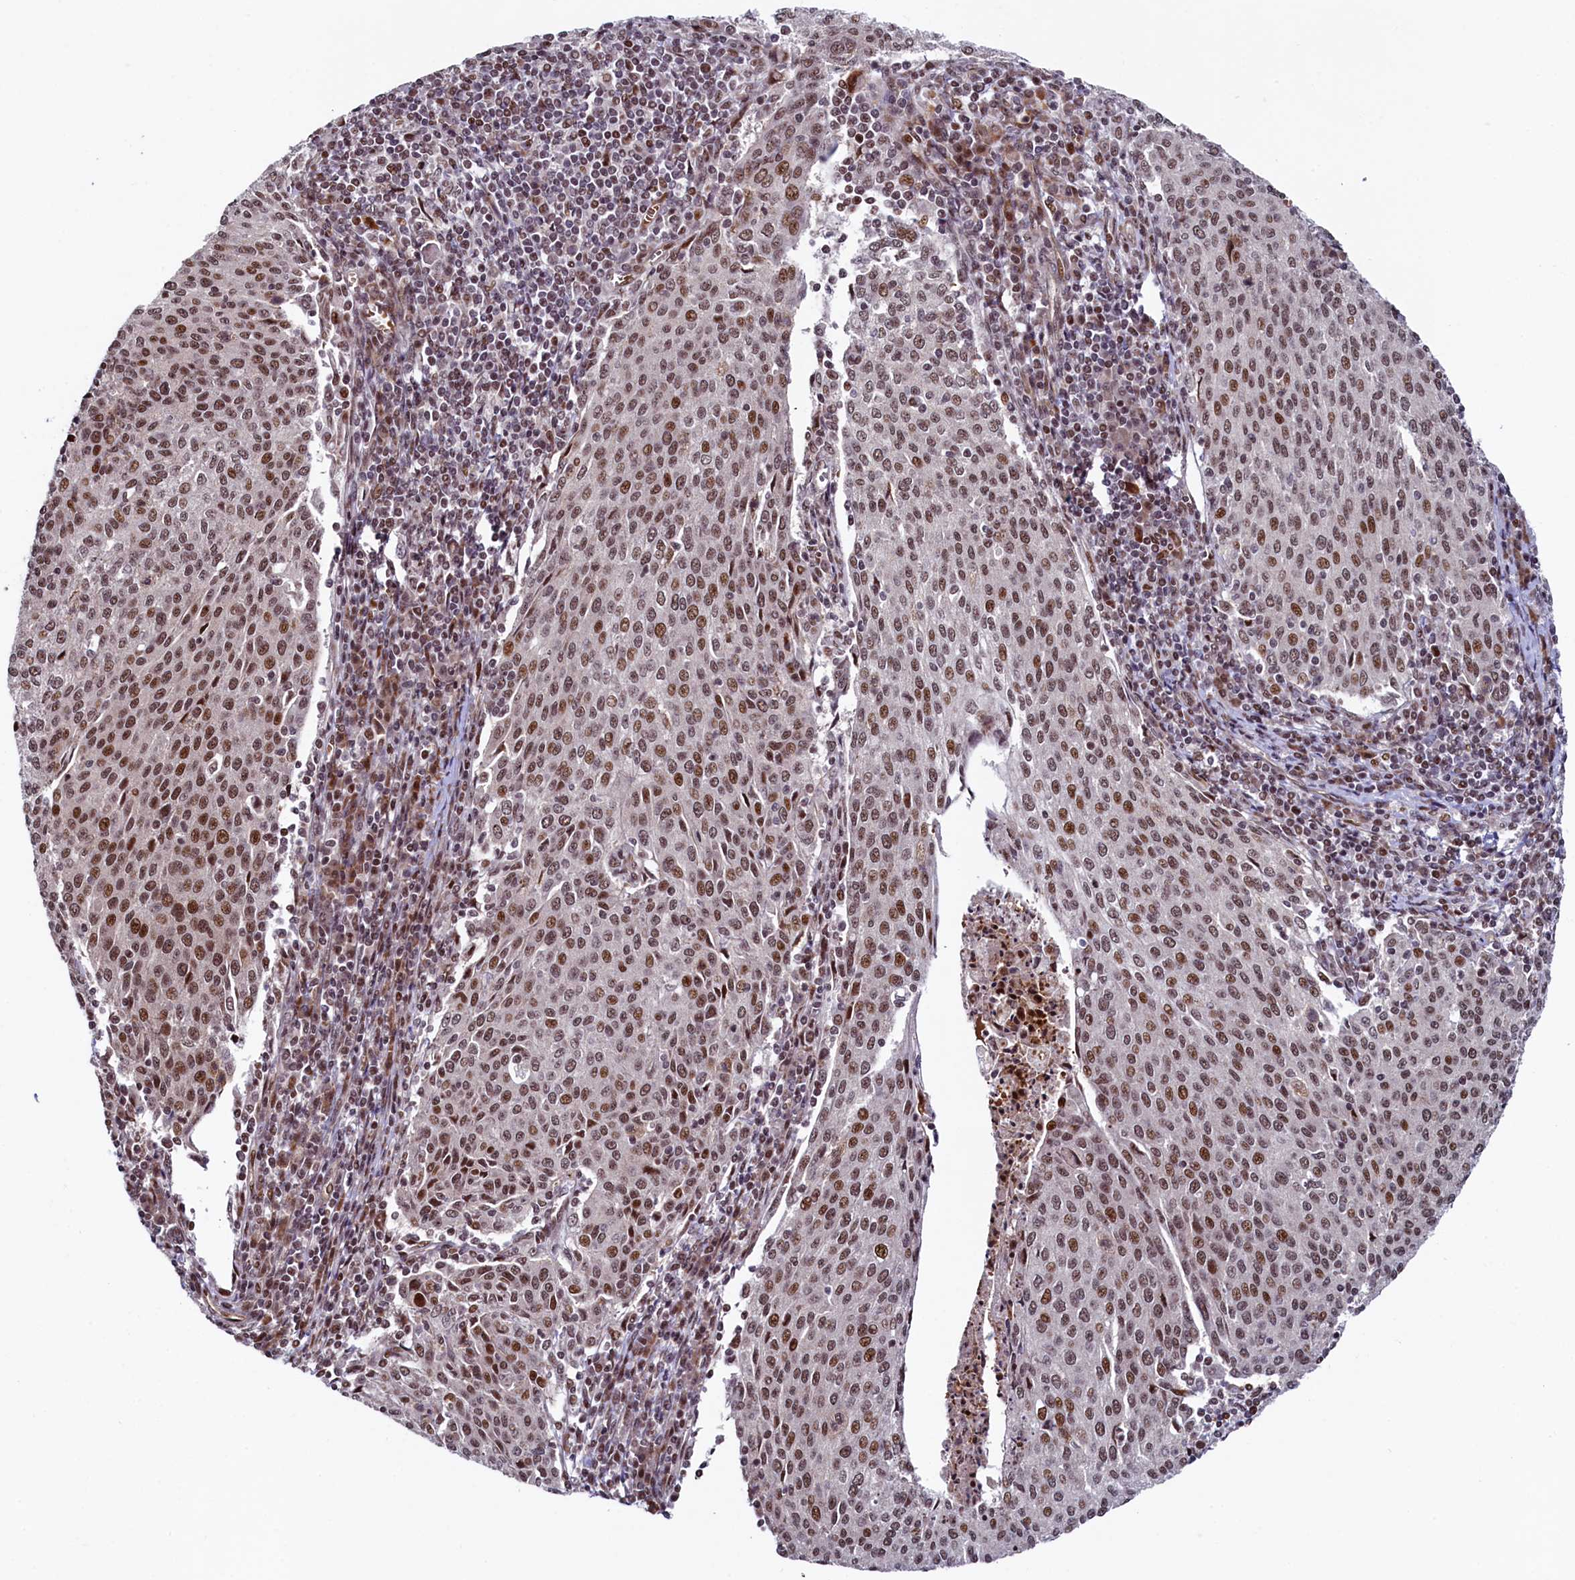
{"staining": {"intensity": "moderate", "quantity": ">75%", "location": "nuclear"}, "tissue": "cervical cancer", "cell_type": "Tumor cells", "image_type": "cancer", "snomed": [{"axis": "morphology", "description": "Squamous cell carcinoma, NOS"}, {"axis": "topography", "description": "Cervix"}], "caption": "Immunohistochemistry of cervical cancer reveals medium levels of moderate nuclear staining in approximately >75% of tumor cells. The staining was performed using DAB, with brown indicating positive protein expression. Nuclei are stained blue with hematoxylin.", "gene": "LEO1", "patient": {"sex": "female", "age": 46}}